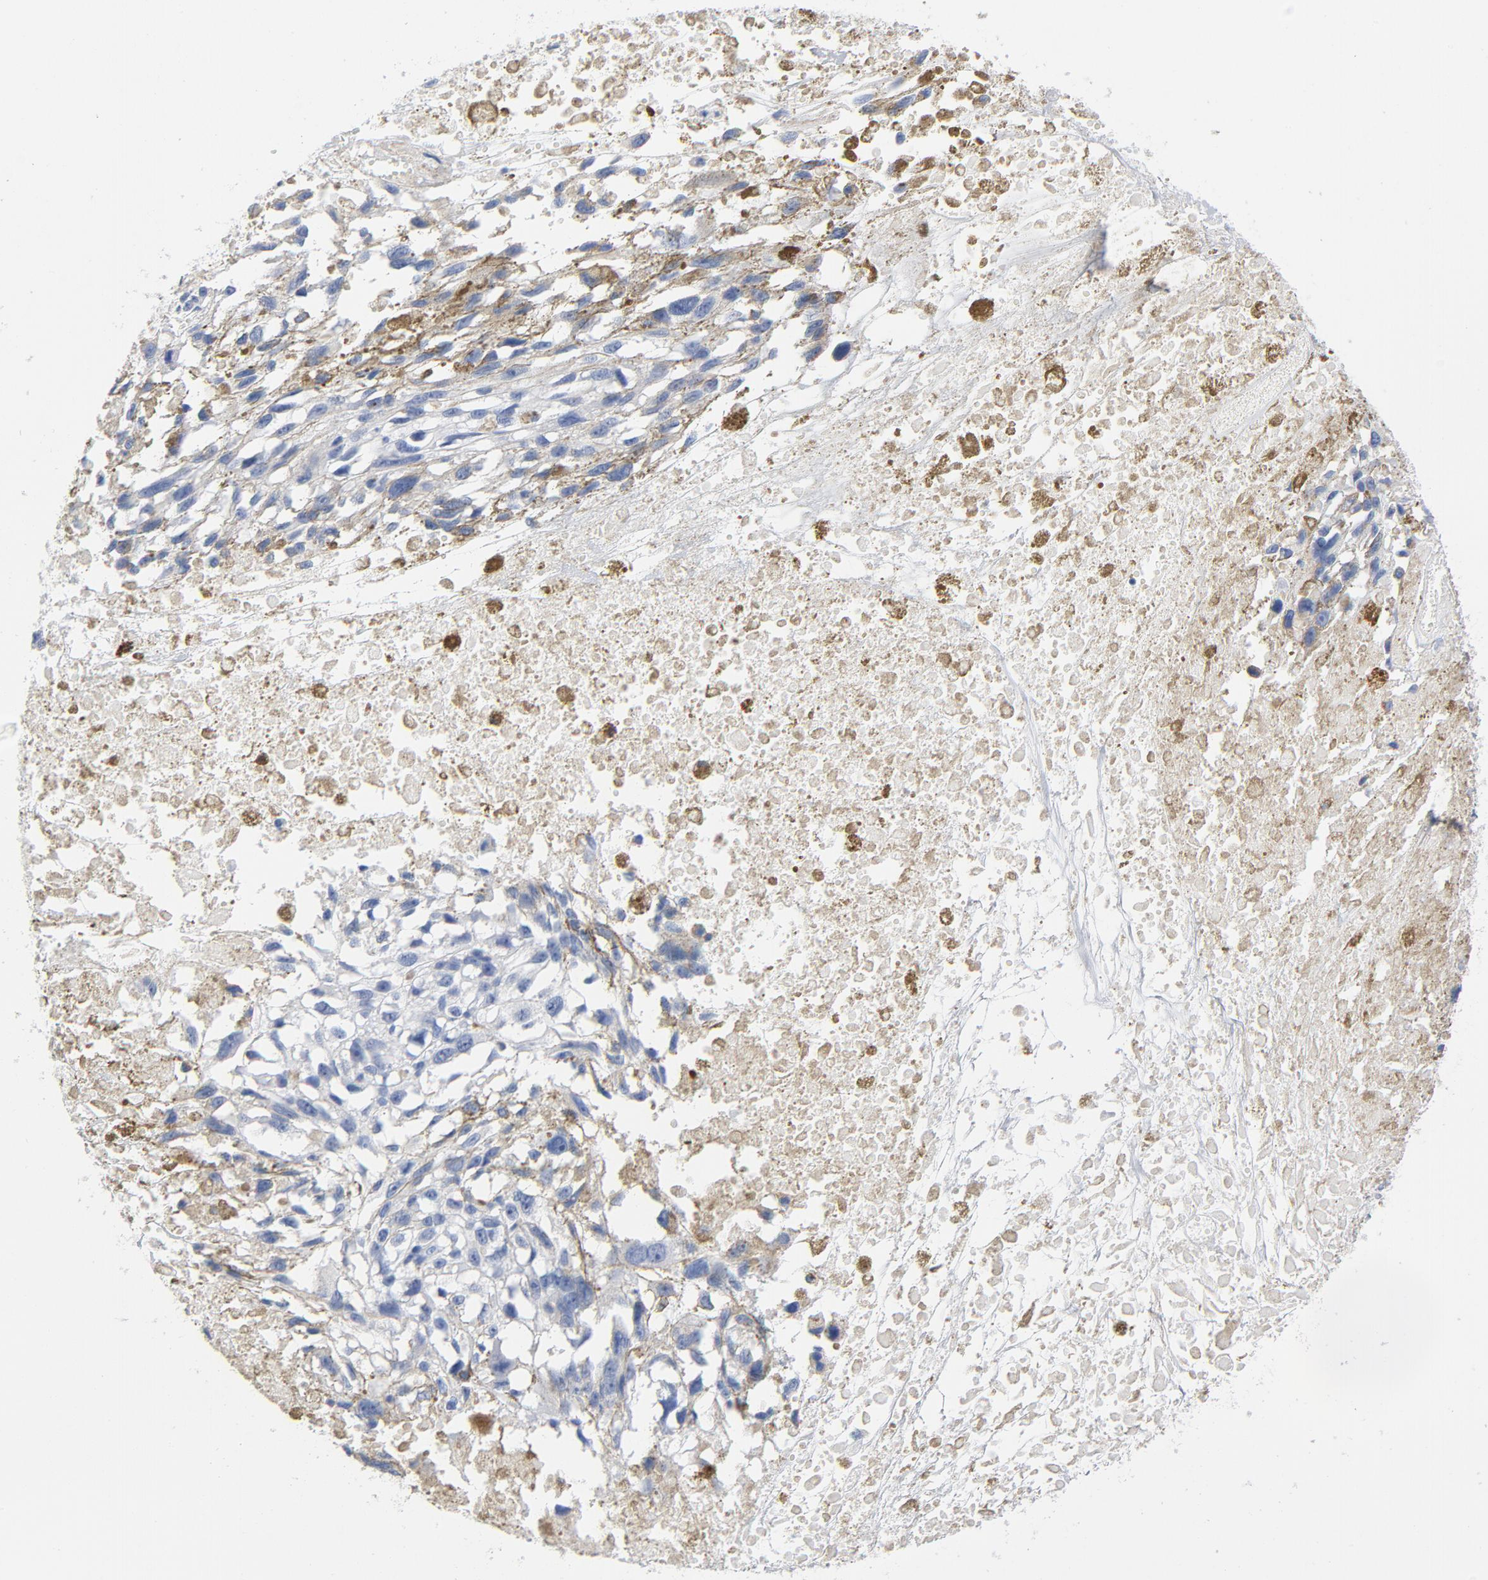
{"staining": {"intensity": "negative", "quantity": "none", "location": "none"}, "tissue": "melanoma", "cell_type": "Tumor cells", "image_type": "cancer", "snomed": [{"axis": "morphology", "description": "Malignant melanoma, Metastatic site"}, {"axis": "topography", "description": "Lymph node"}], "caption": "This is an immunohistochemistry photomicrograph of human melanoma. There is no expression in tumor cells.", "gene": "NCF1", "patient": {"sex": "male", "age": 59}}